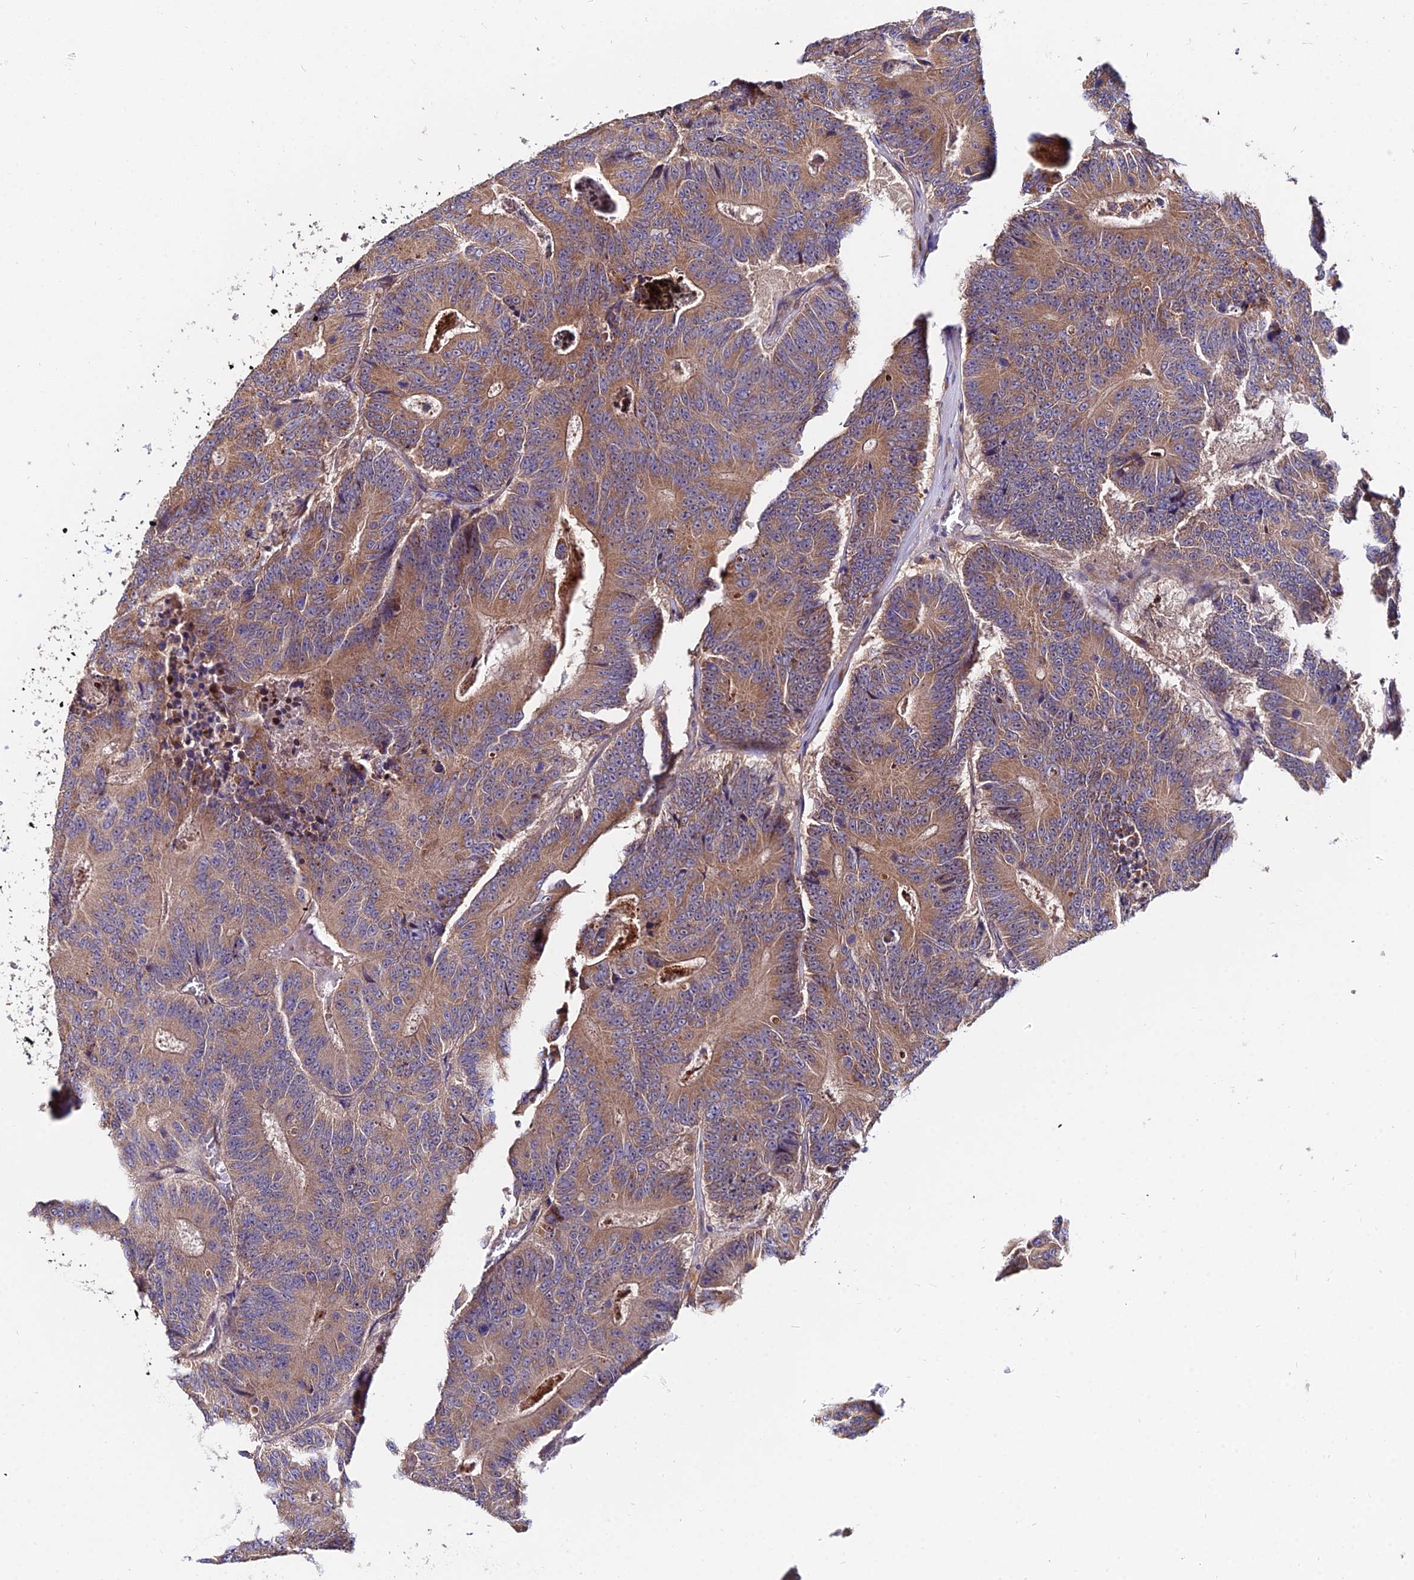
{"staining": {"intensity": "moderate", "quantity": "25%-75%", "location": "cytoplasmic/membranous"}, "tissue": "colorectal cancer", "cell_type": "Tumor cells", "image_type": "cancer", "snomed": [{"axis": "morphology", "description": "Adenocarcinoma, NOS"}, {"axis": "topography", "description": "Colon"}], "caption": "Colorectal cancer (adenocarcinoma) was stained to show a protein in brown. There is medium levels of moderate cytoplasmic/membranous positivity in approximately 25%-75% of tumor cells. The staining was performed using DAB, with brown indicating positive protein expression. Nuclei are stained blue with hematoxylin.", "gene": "CDC37L1", "patient": {"sex": "male", "age": 83}}